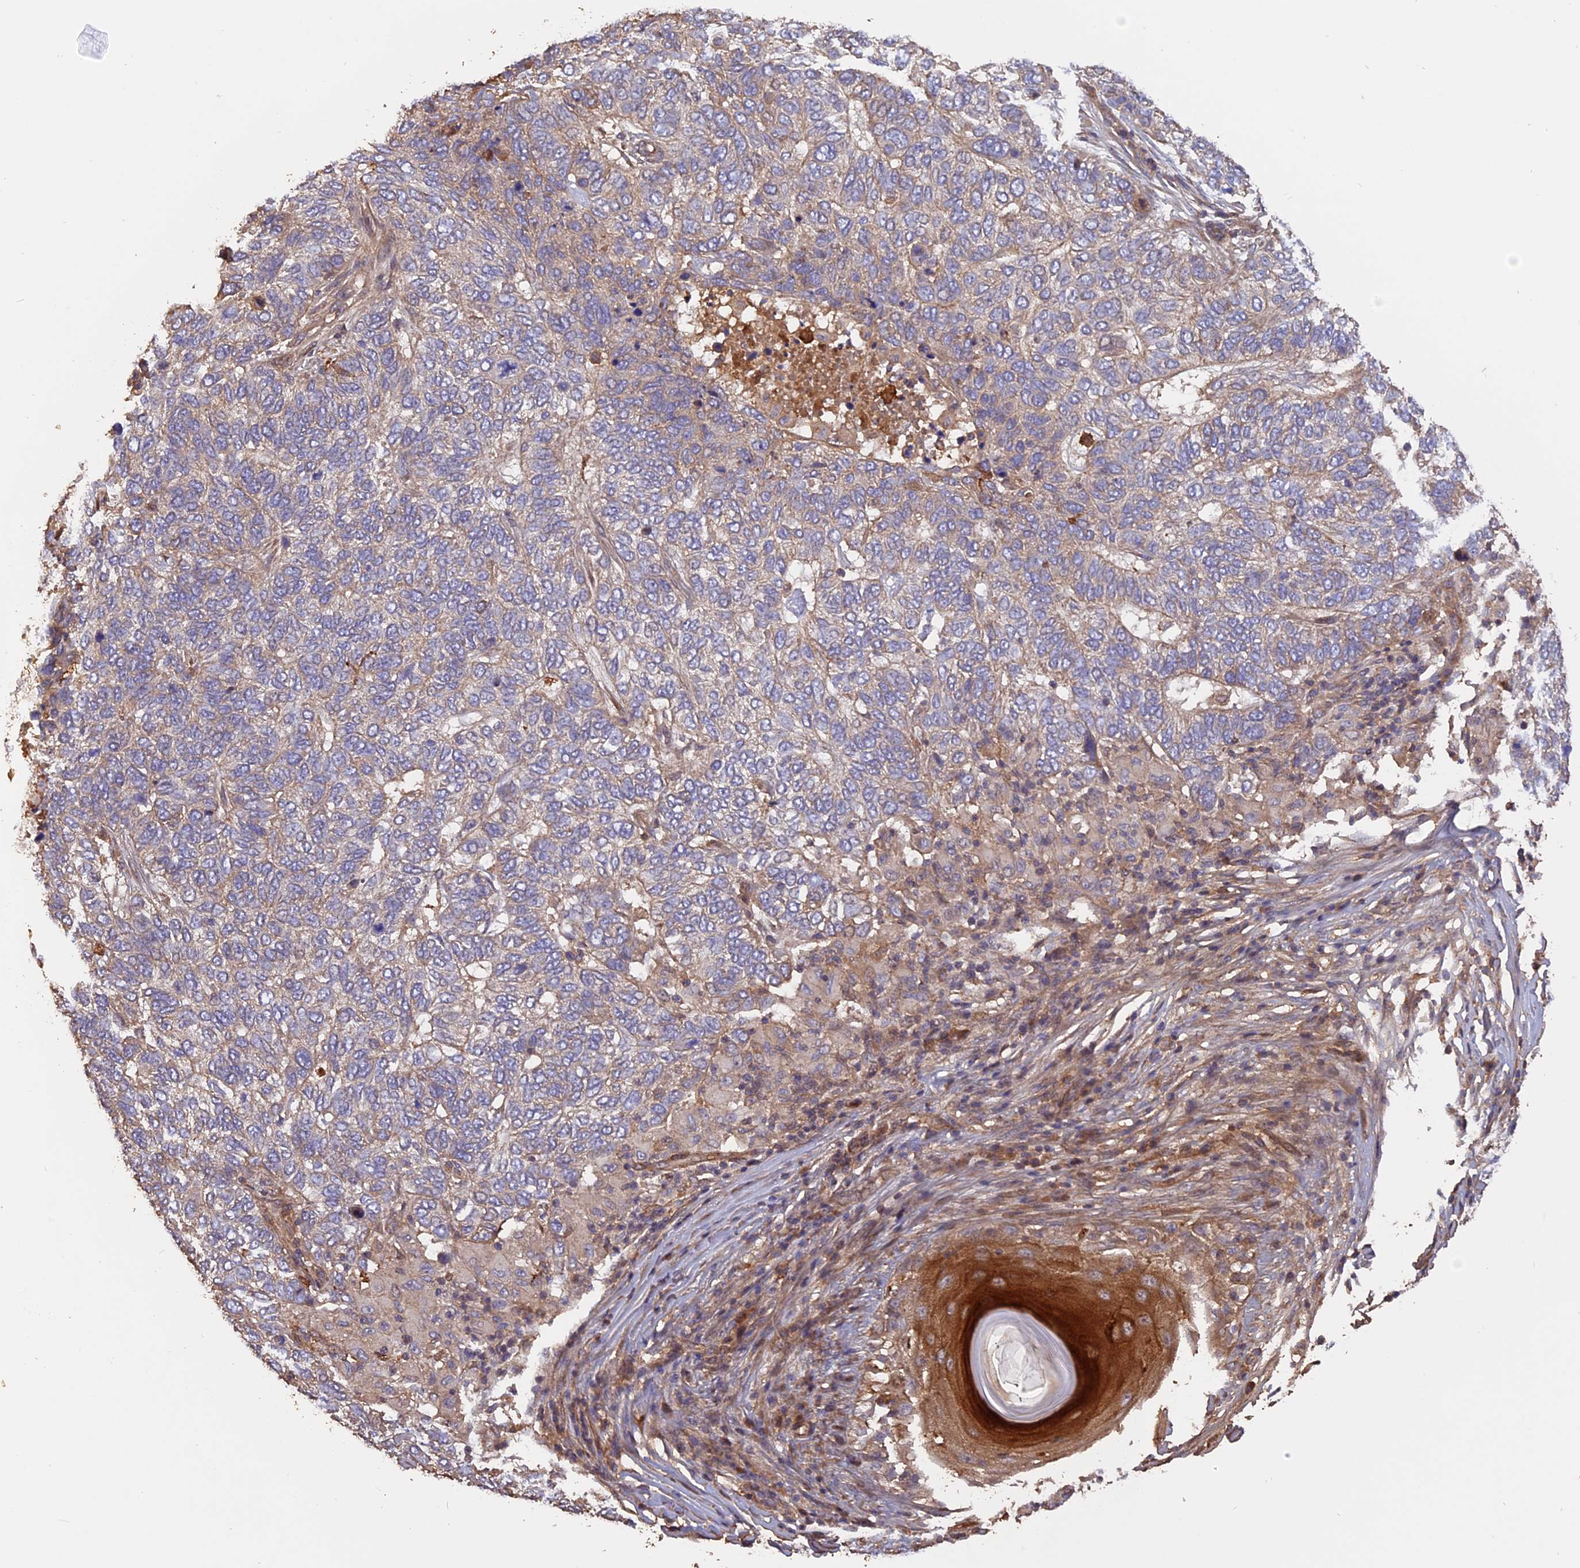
{"staining": {"intensity": "negative", "quantity": "none", "location": "none"}, "tissue": "skin cancer", "cell_type": "Tumor cells", "image_type": "cancer", "snomed": [{"axis": "morphology", "description": "Basal cell carcinoma"}, {"axis": "topography", "description": "Skin"}], "caption": "This micrograph is of skin cancer stained with IHC to label a protein in brown with the nuclei are counter-stained blue. There is no staining in tumor cells.", "gene": "RASAL1", "patient": {"sex": "female", "age": 65}}